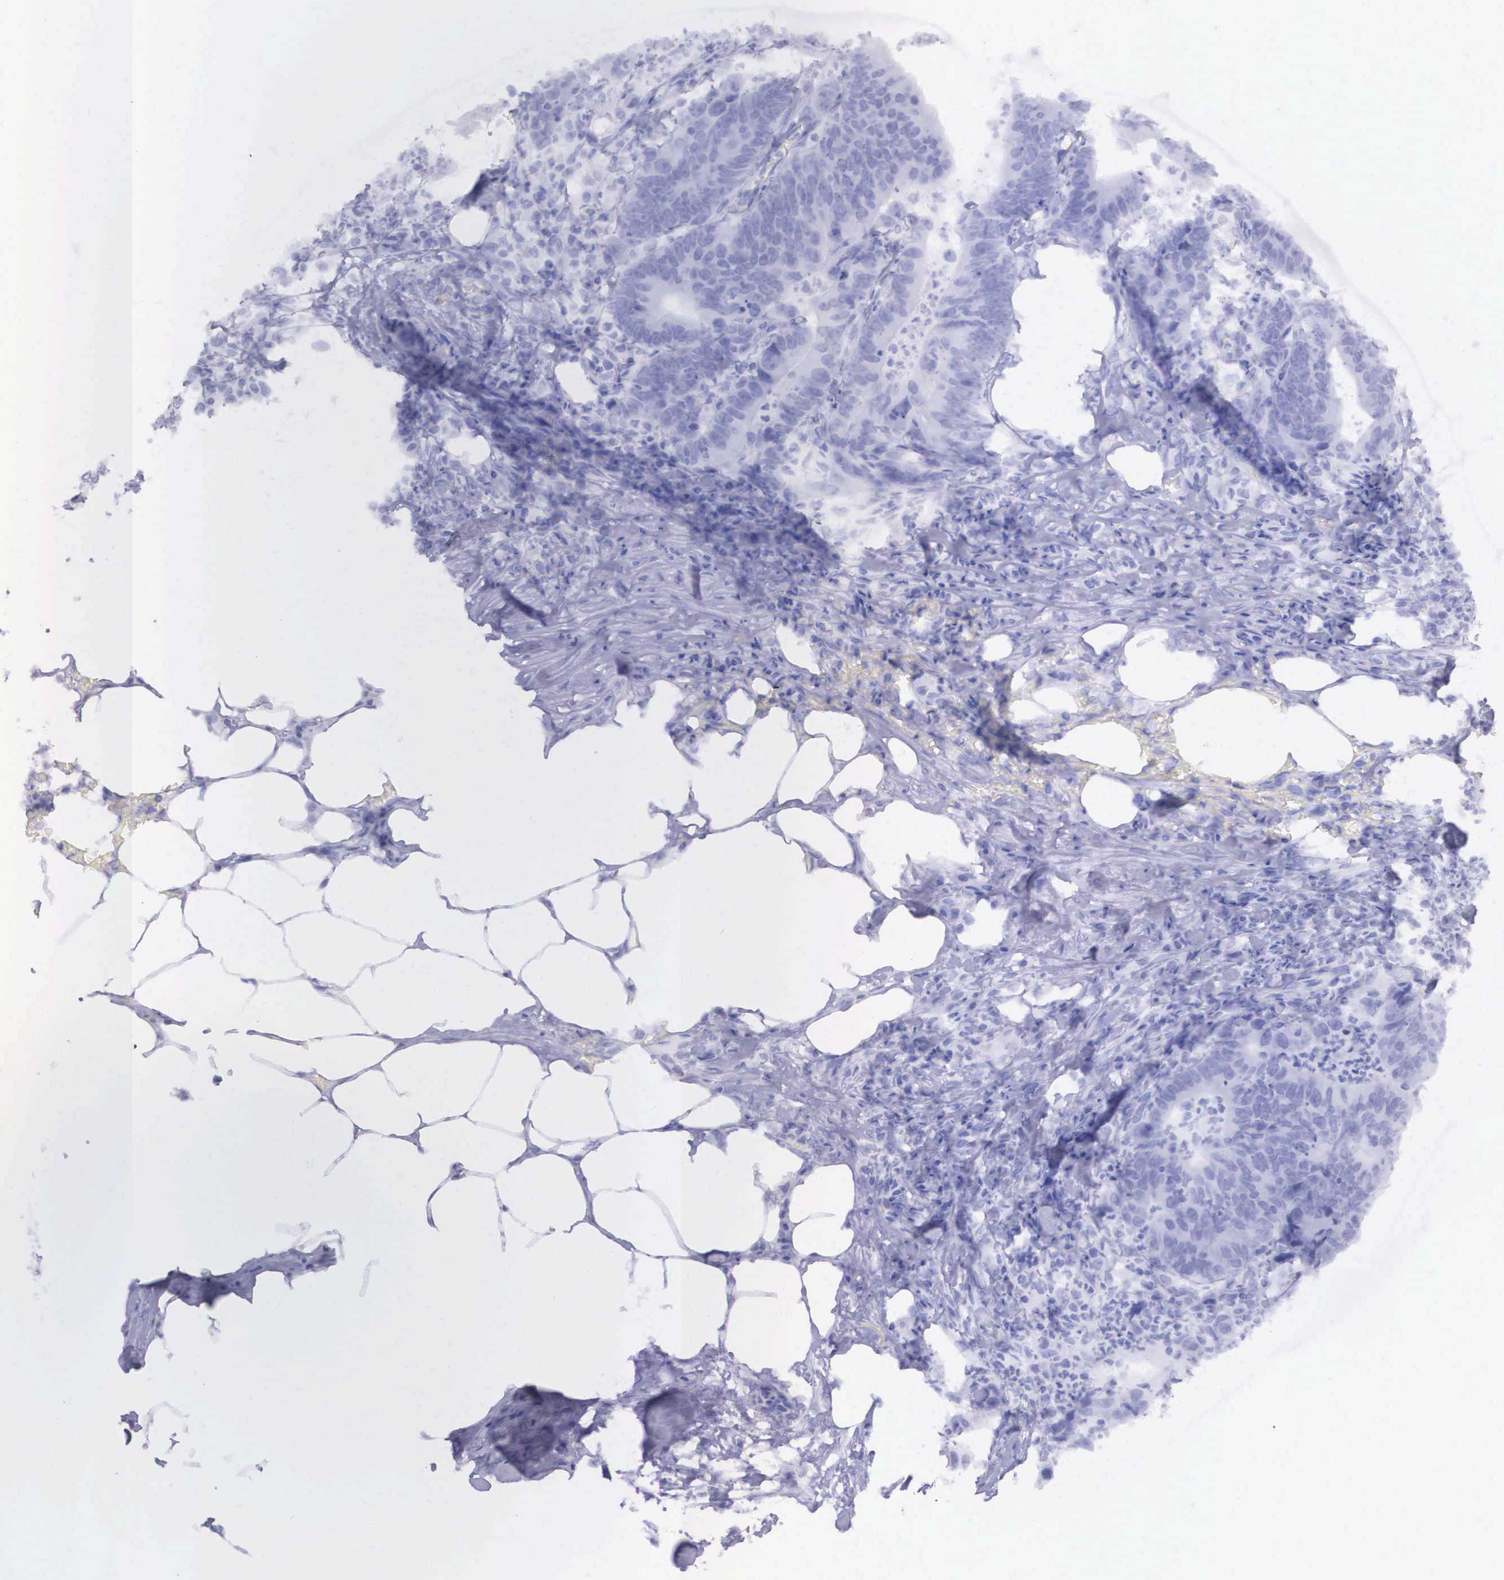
{"staining": {"intensity": "negative", "quantity": "none", "location": "none"}, "tissue": "colorectal cancer", "cell_type": "Tumor cells", "image_type": "cancer", "snomed": [{"axis": "morphology", "description": "Adenocarcinoma, NOS"}, {"axis": "topography", "description": "Colon"}], "caption": "Immunohistochemical staining of colorectal cancer demonstrates no significant positivity in tumor cells.", "gene": "ETV6", "patient": {"sex": "female", "age": 76}}